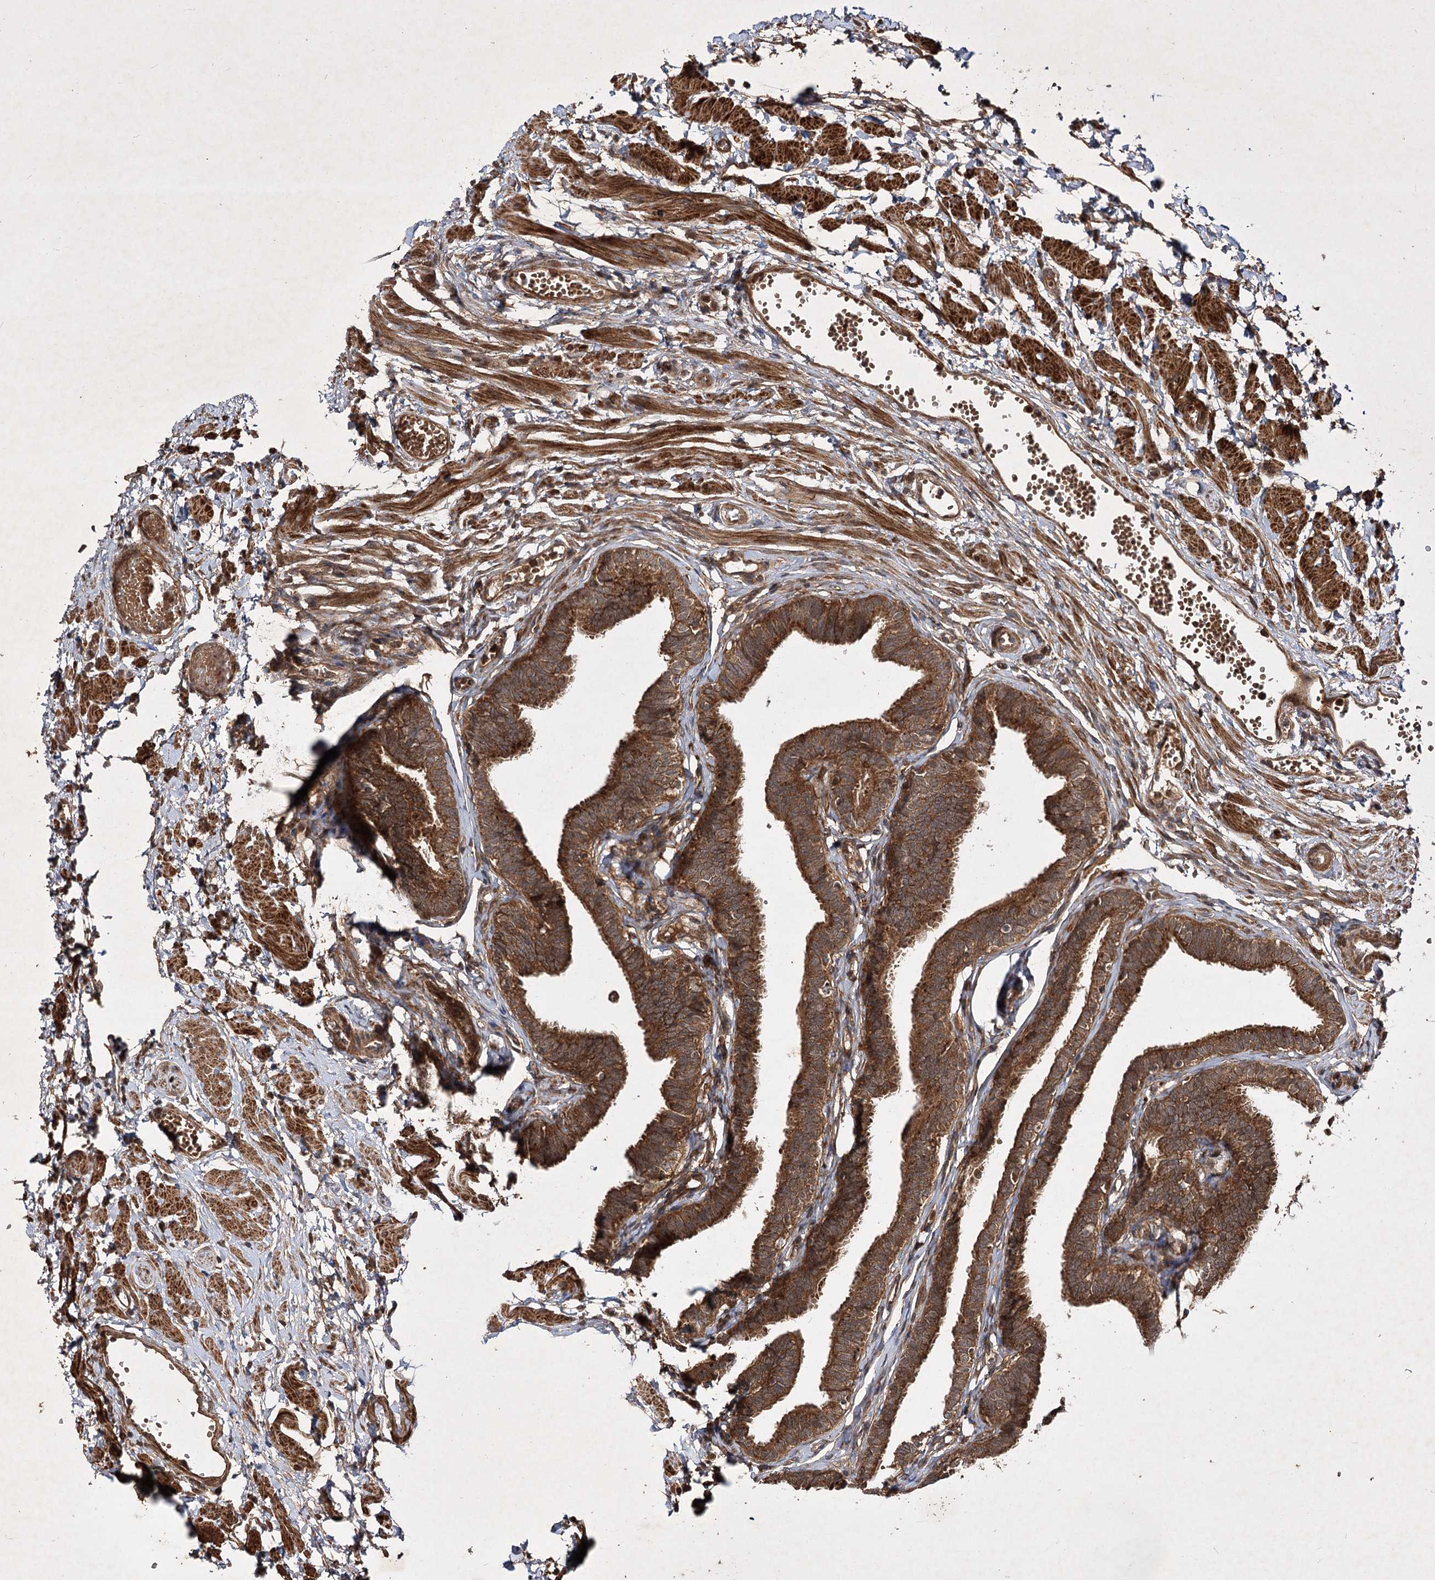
{"staining": {"intensity": "strong", "quantity": ">75%", "location": "cytoplasmic/membranous"}, "tissue": "fallopian tube", "cell_type": "Glandular cells", "image_type": "normal", "snomed": [{"axis": "morphology", "description": "Normal tissue, NOS"}, {"axis": "topography", "description": "Fallopian tube"}, {"axis": "topography", "description": "Ovary"}], "caption": "Strong cytoplasmic/membranous protein expression is present in about >75% of glandular cells in fallopian tube.", "gene": "DNAJC13", "patient": {"sex": "female", "age": 23}}